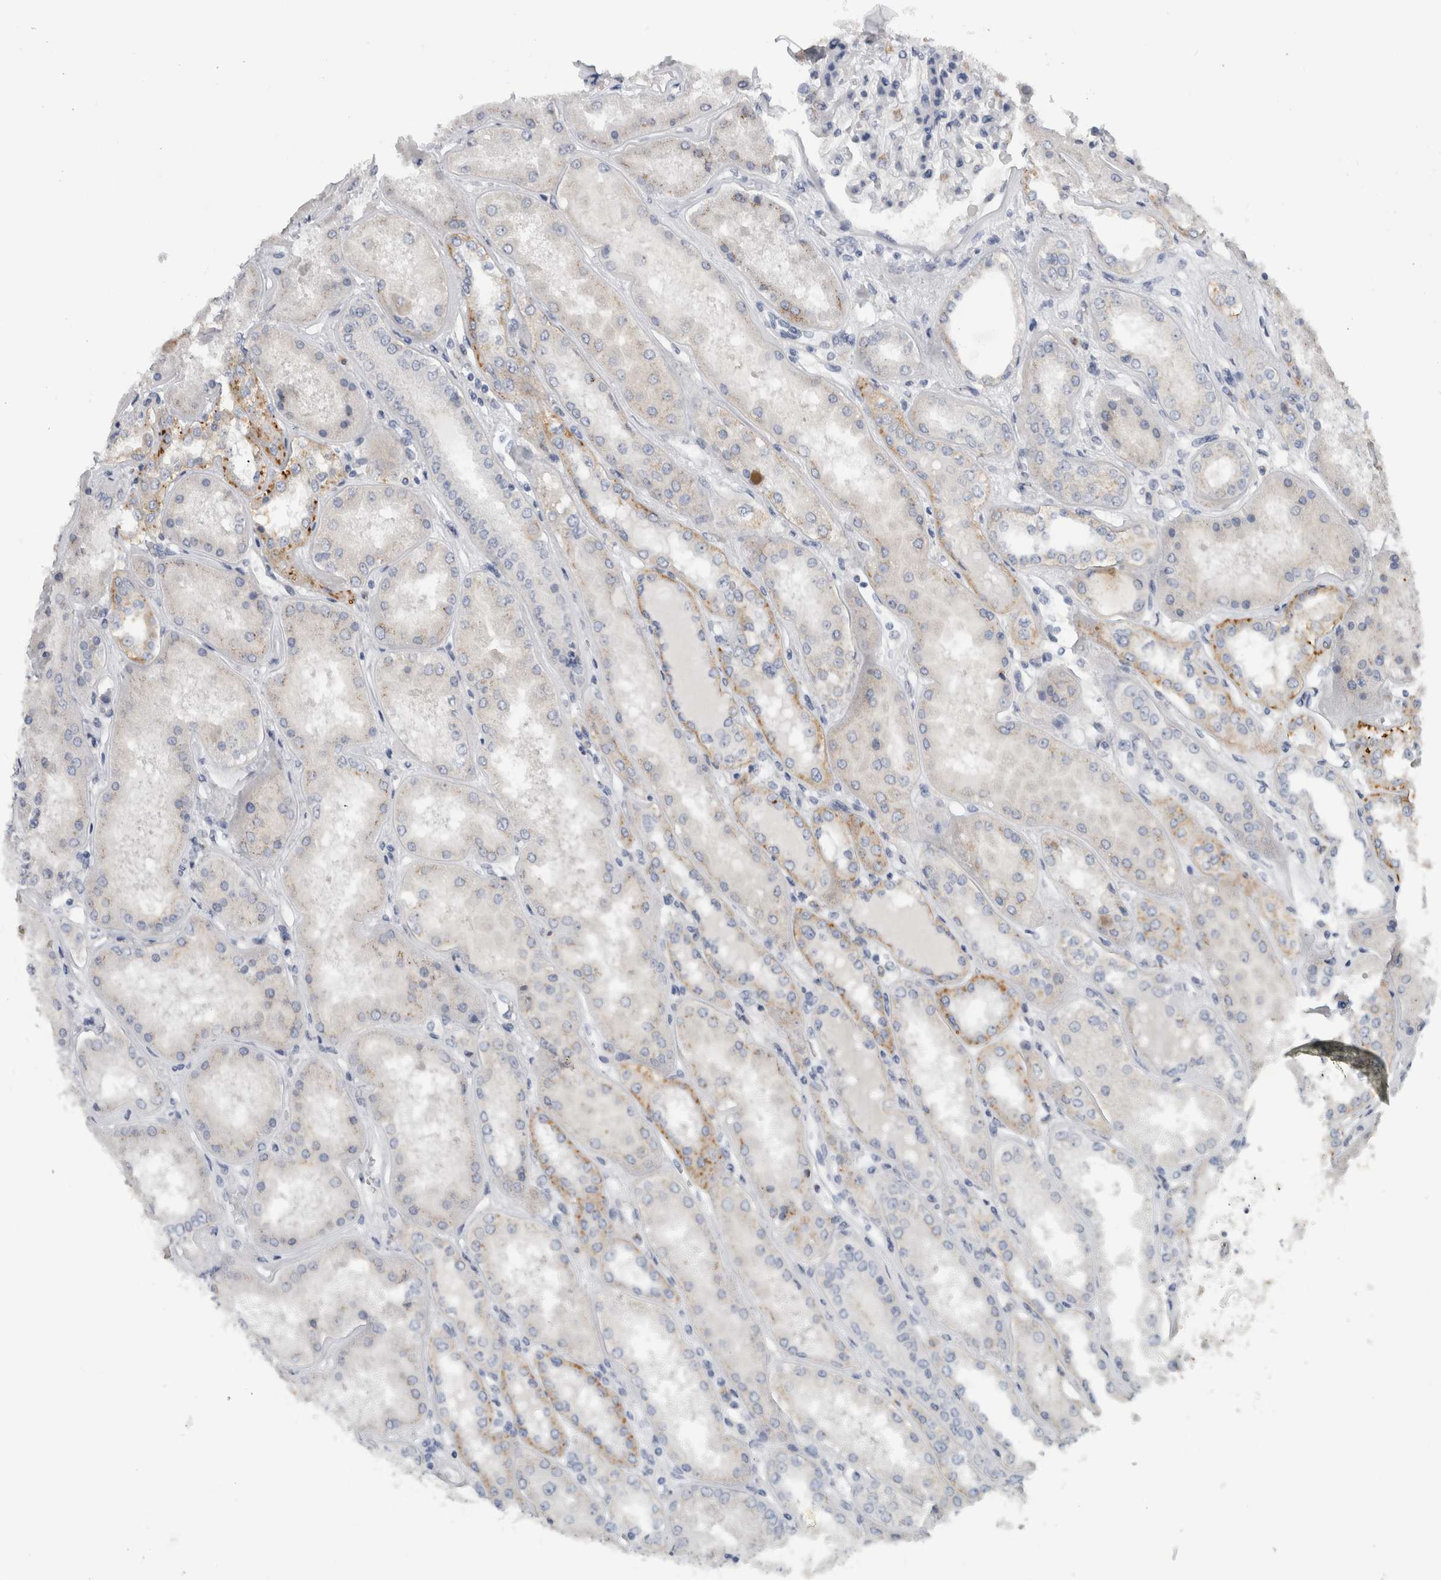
{"staining": {"intensity": "strong", "quantity": "<25%", "location": "cytoplasmic/membranous"}, "tissue": "kidney", "cell_type": "Cells in glomeruli", "image_type": "normal", "snomed": [{"axis": "morphology", "description": "Normal tissue, NOS"}, {"axis": "topography", "description": "Kidney"}], "caption": "Unremarkable kidney shows strong cytoplasmic/membranous positivity in approximately <25% of cells in glomeruli, visualized by immunohistochemistry. (Brightfield microscopy of DAB IHC at high magnification).", "gene": "MGAT1", "patient": {"sex": "female", "age": 56}}